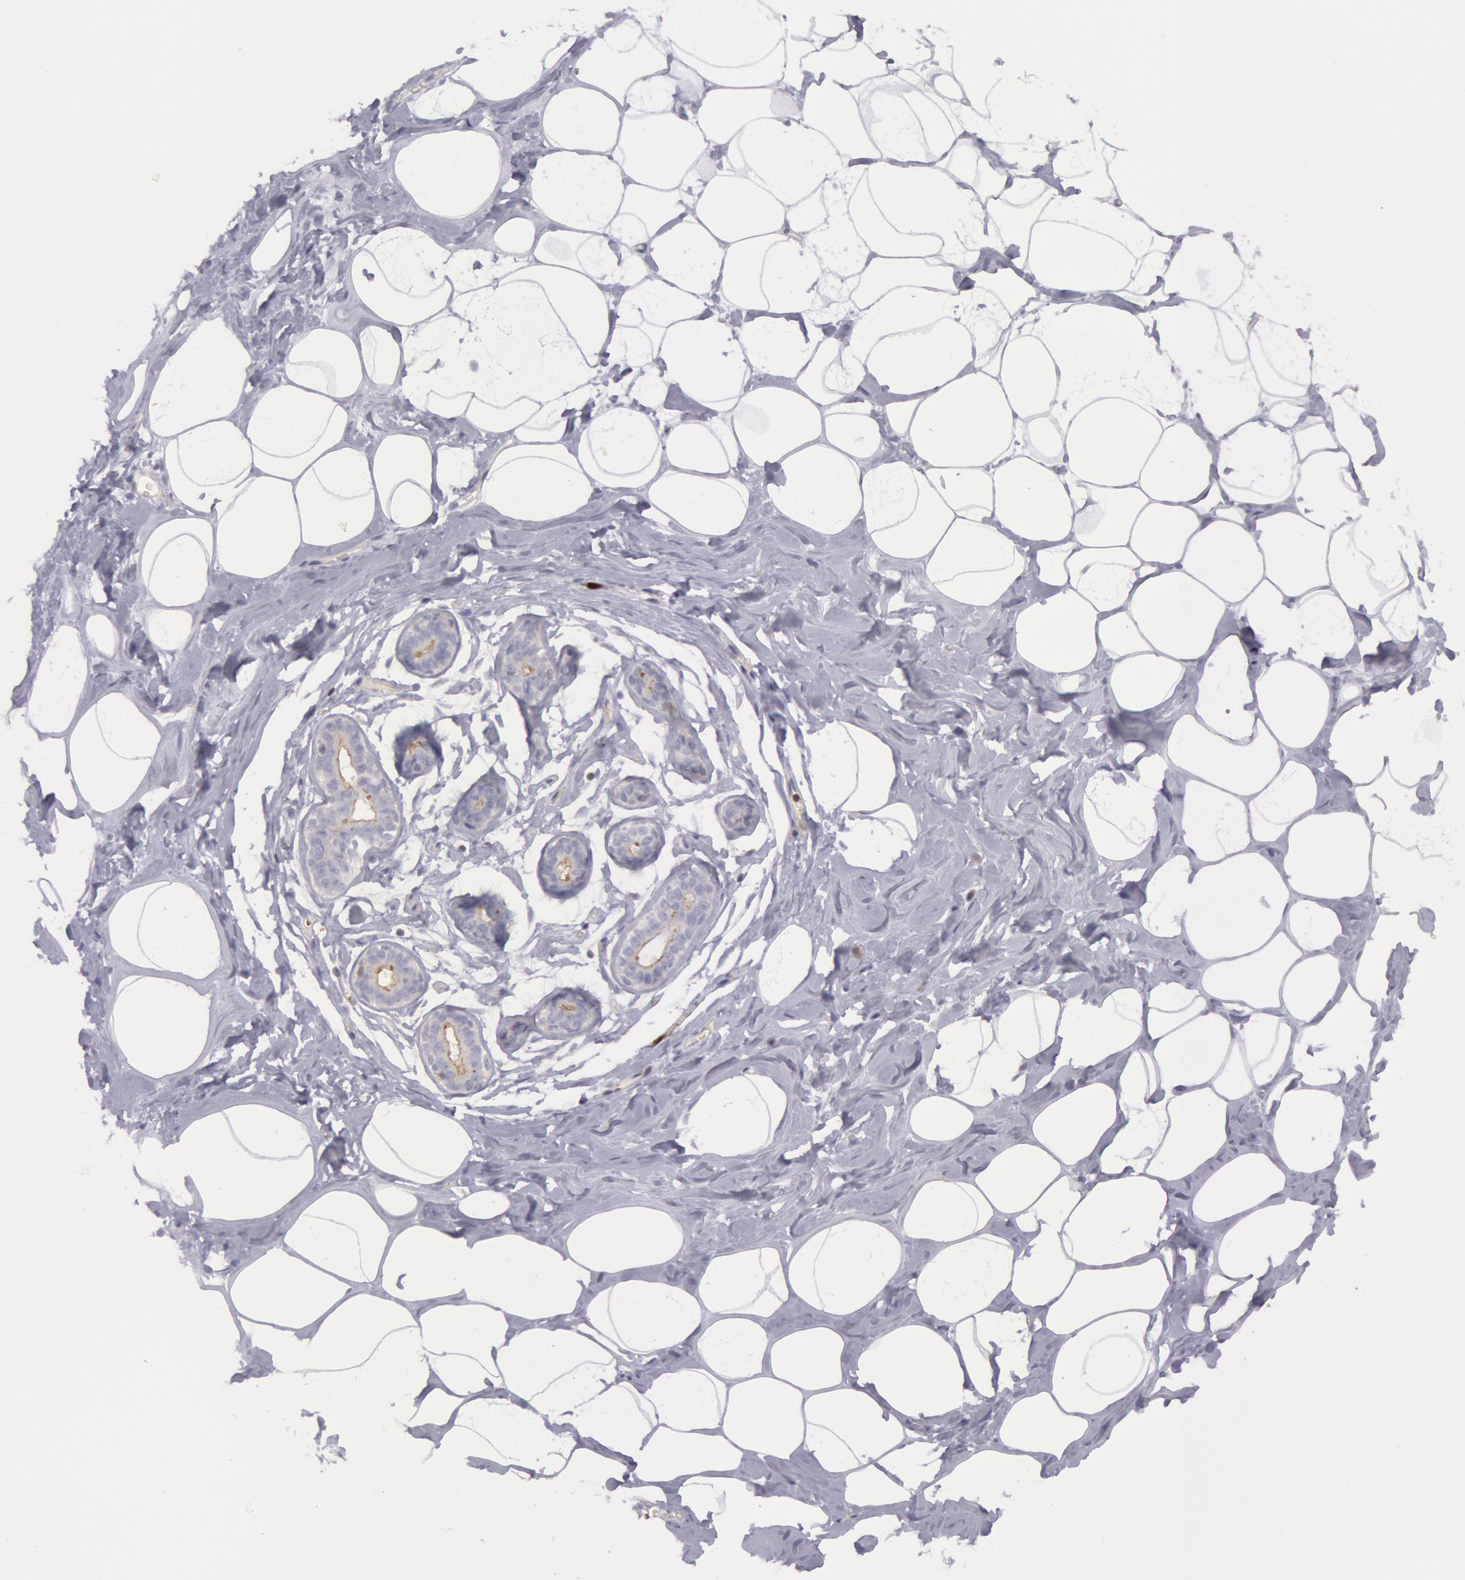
{"staining": {"intensity": "negative", "quantity": "none", "location": "none"}, "tissue": "breast", "cell_type": "Adipocytes", "image_type": "normal", "snomed": [{"axis": "morphology", "description": "Normal tissue, NOS"}, {"axis": "morphology", "description": "Fibrosis, NOS"}, {"axis": "topography", "description": "Breast"}], "caption": "DAB (3,3'-diaminobenzidine) immunohistochemical staining of unremarkable breast displays no significant positivity in adipocytes.", "gene": "RAB27A", "patient": {"sex": "female", "age": 39}}